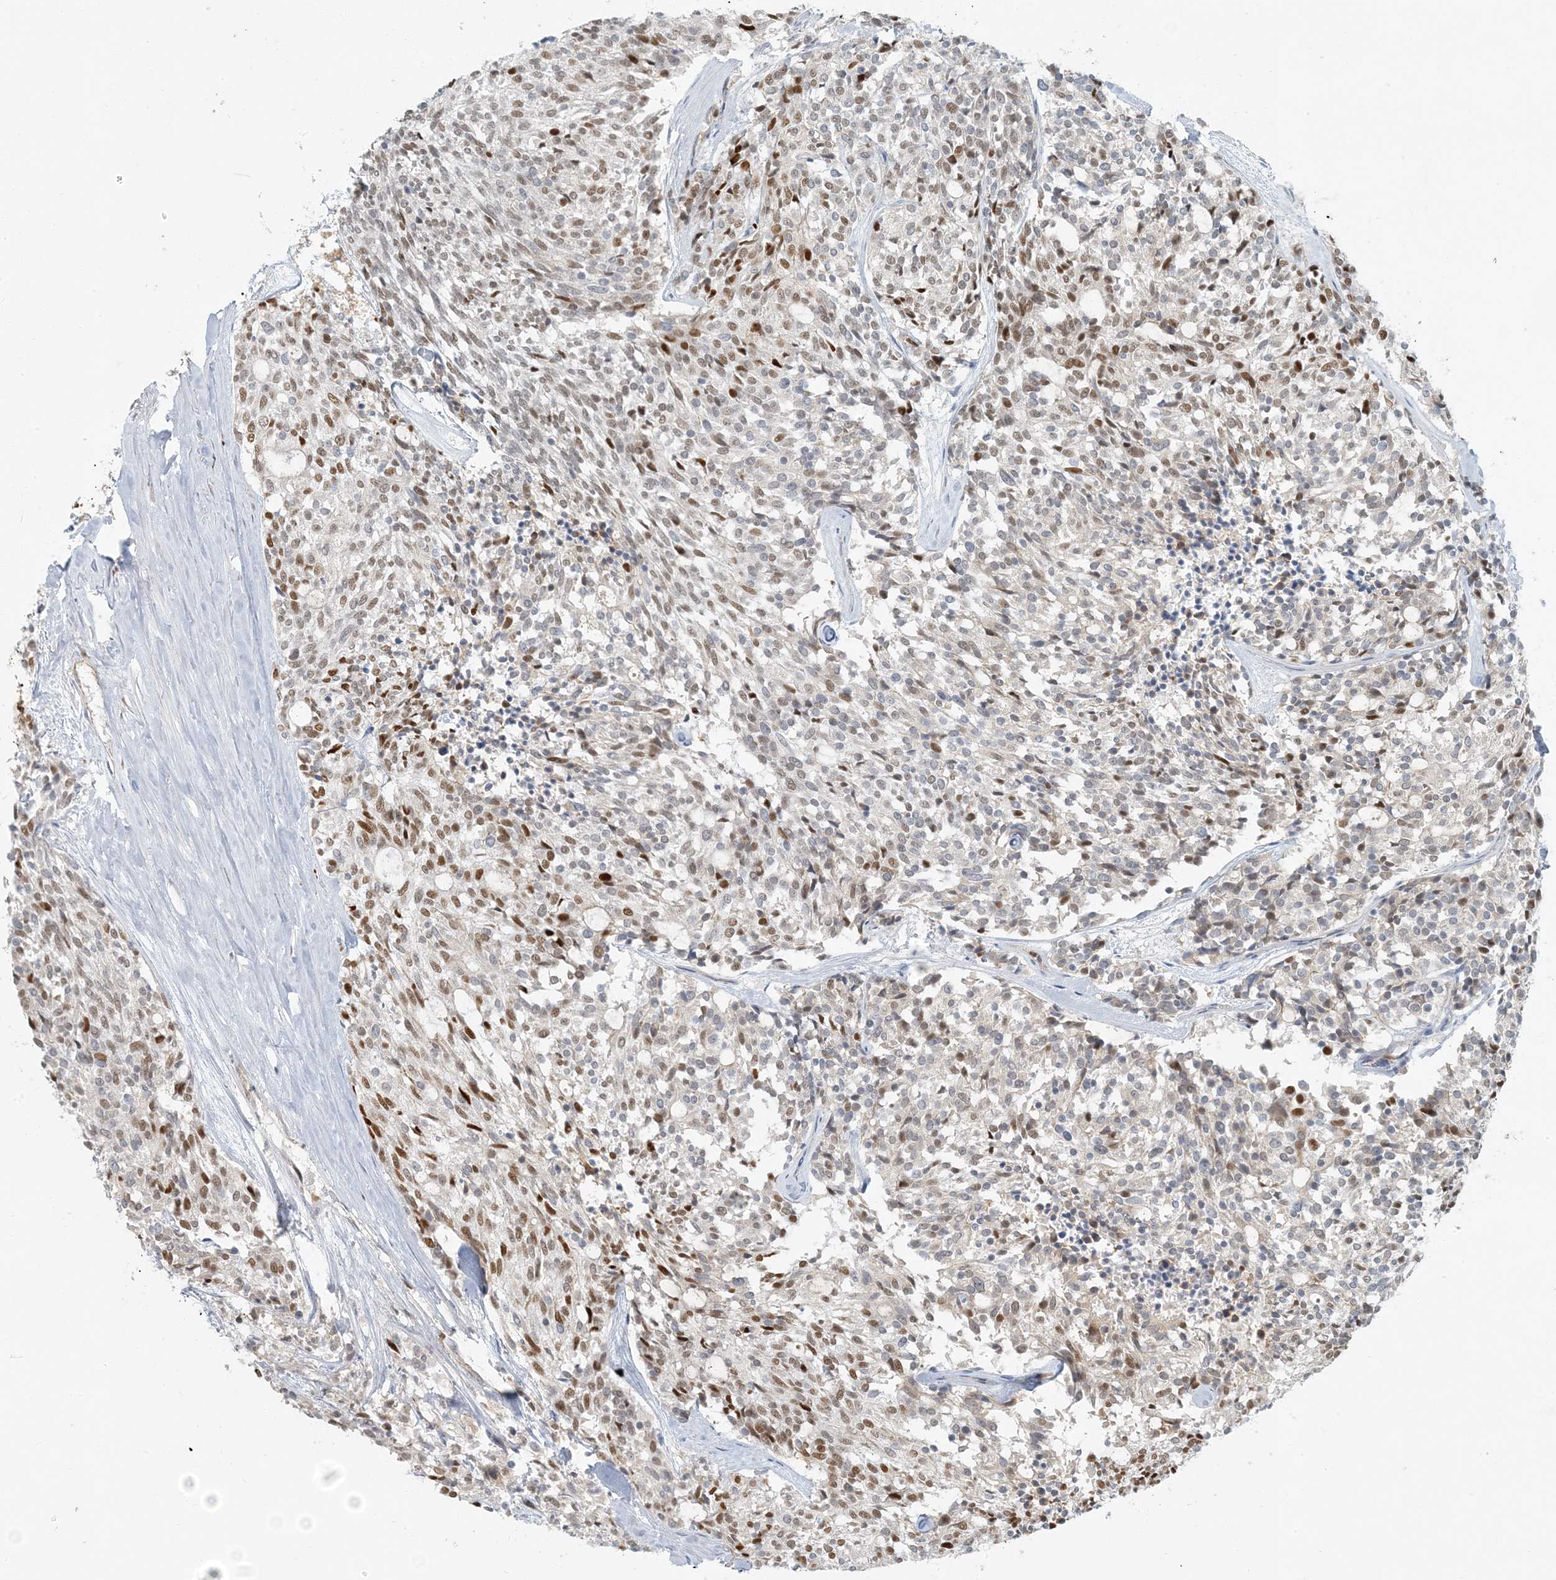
{"staining": {"intensity": "moderate", "quantity": "<25%", "location": "nuclear"}, "tissue": "carcinoid", "cell_type": "Tumor cells", "image_type": "cancer", "snomed": [{"axis": "morphology", "description": "Carcinoid, malignant, NOS"}, {"axis": "topography", "description": "Pancreas"}], "caption": "IHC staining of malignant carcinoid, which shows low levels of moderate nuclear expression in about <25% of tumor cells indicating moderate nuclear protein staining. The staining was performed using DAB (brown) for protein detection and nuclei were counterstained in hematoxylin (blue).", "gene": "AK9", "patient": {"sex": "female", "age": 54}}